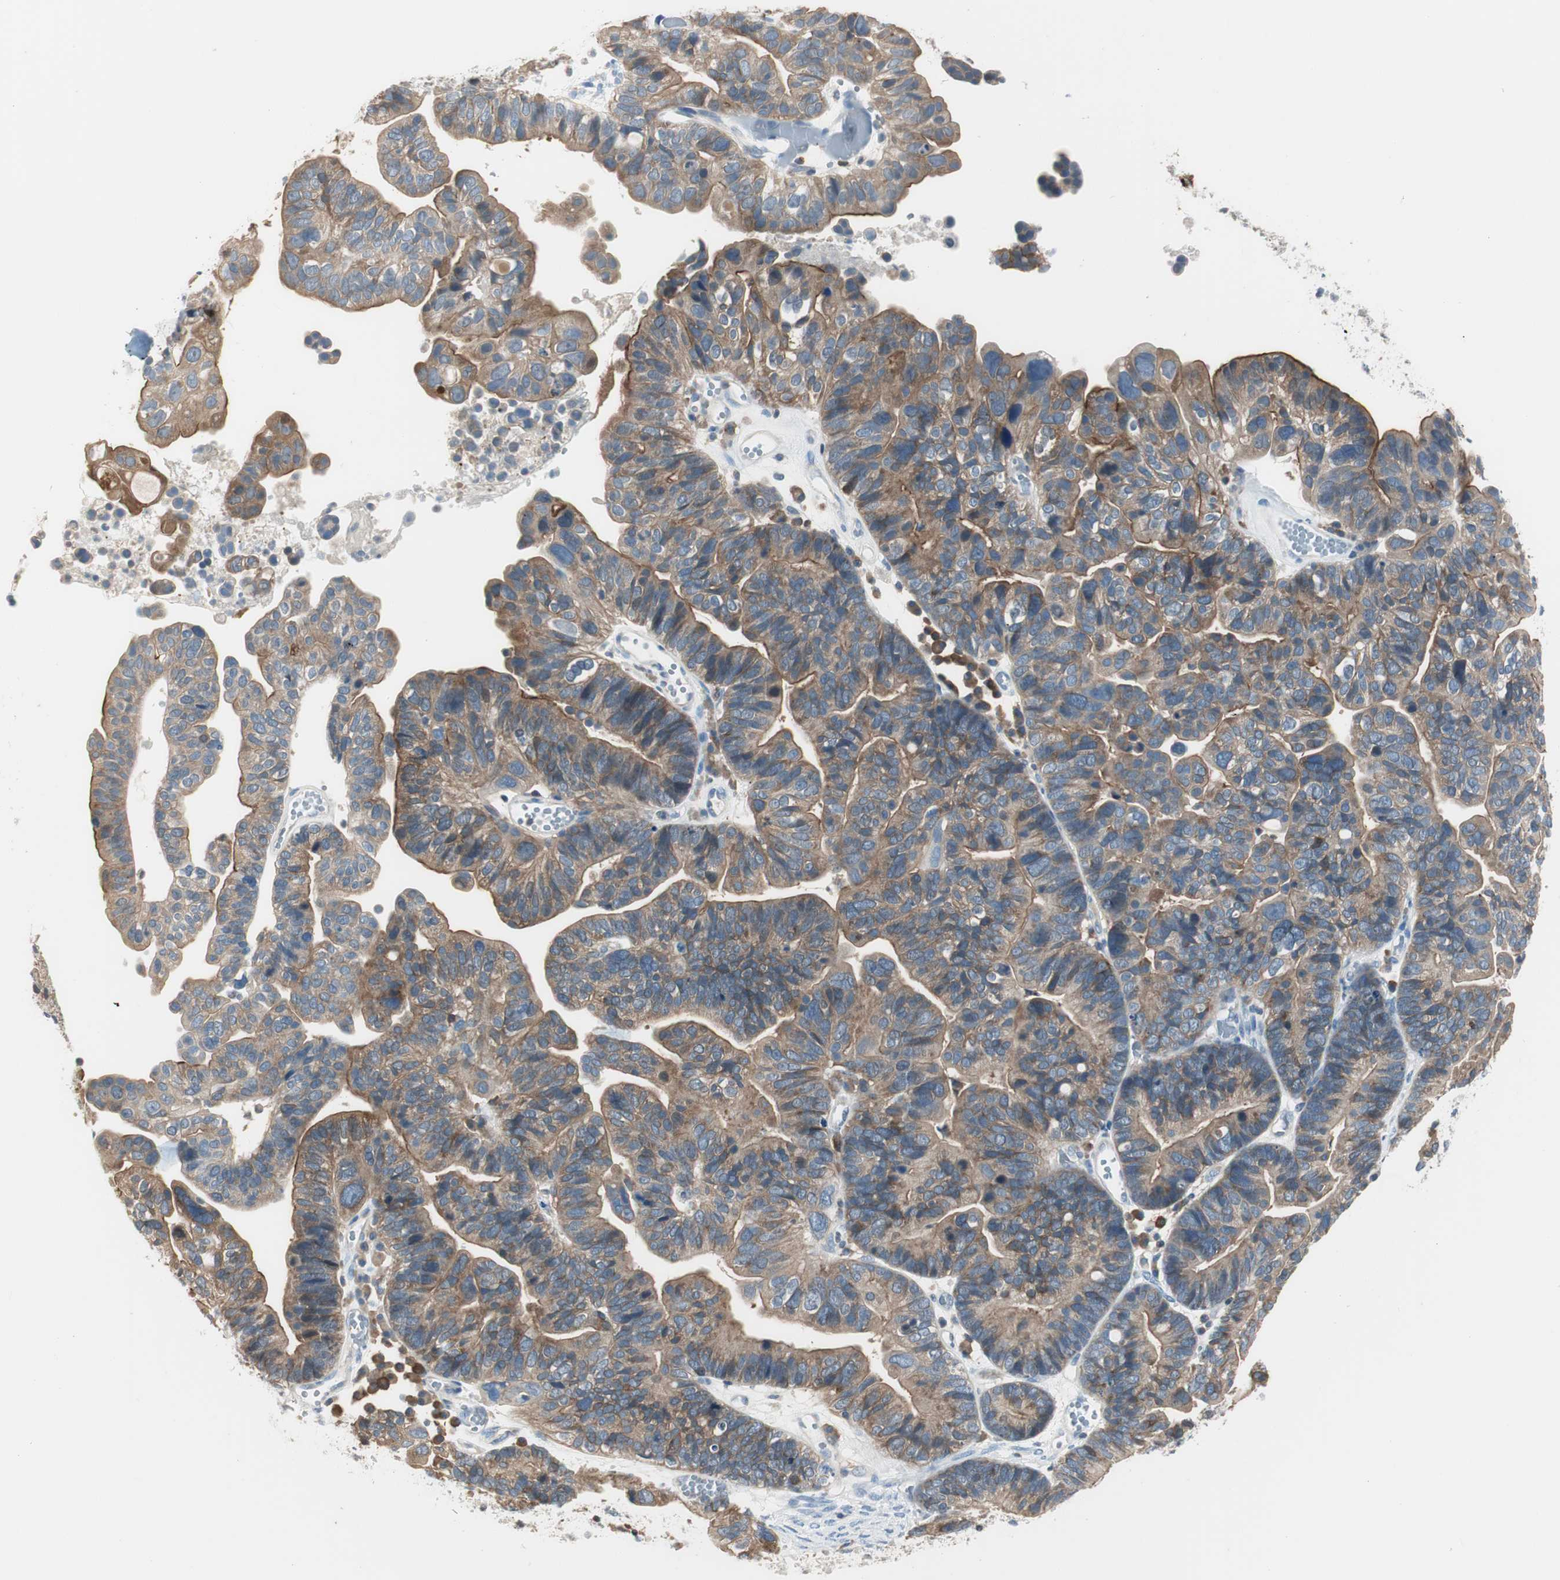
{"staining": {"intensity": "moderate", "quantity": ">75%", "location": "cytoplasmic/membranous"}, "tissue": "ovarian cancer", "cell_type": "Tumor cells", "image_type": "cancer", "snomed": [{"axis": "morphology", "description": "Cystadenocarcinoma, serous, NOS"}, {"axis": "topography", "description": "Ovary"}], "caption": "Immunohistochemistry (IHC) of ovarian cancer (serous cystadenocarcinoma) shows medium levels of moderate cytoplasmic/membranous staining in approximately >75% of tumor cells. (DAB (3,3'-diaminobenzidine) IHC with brightfield microscopy, high magnification).", "gene": "SLC9A3R1", "patient": {"sex": "female", "age": 56}}